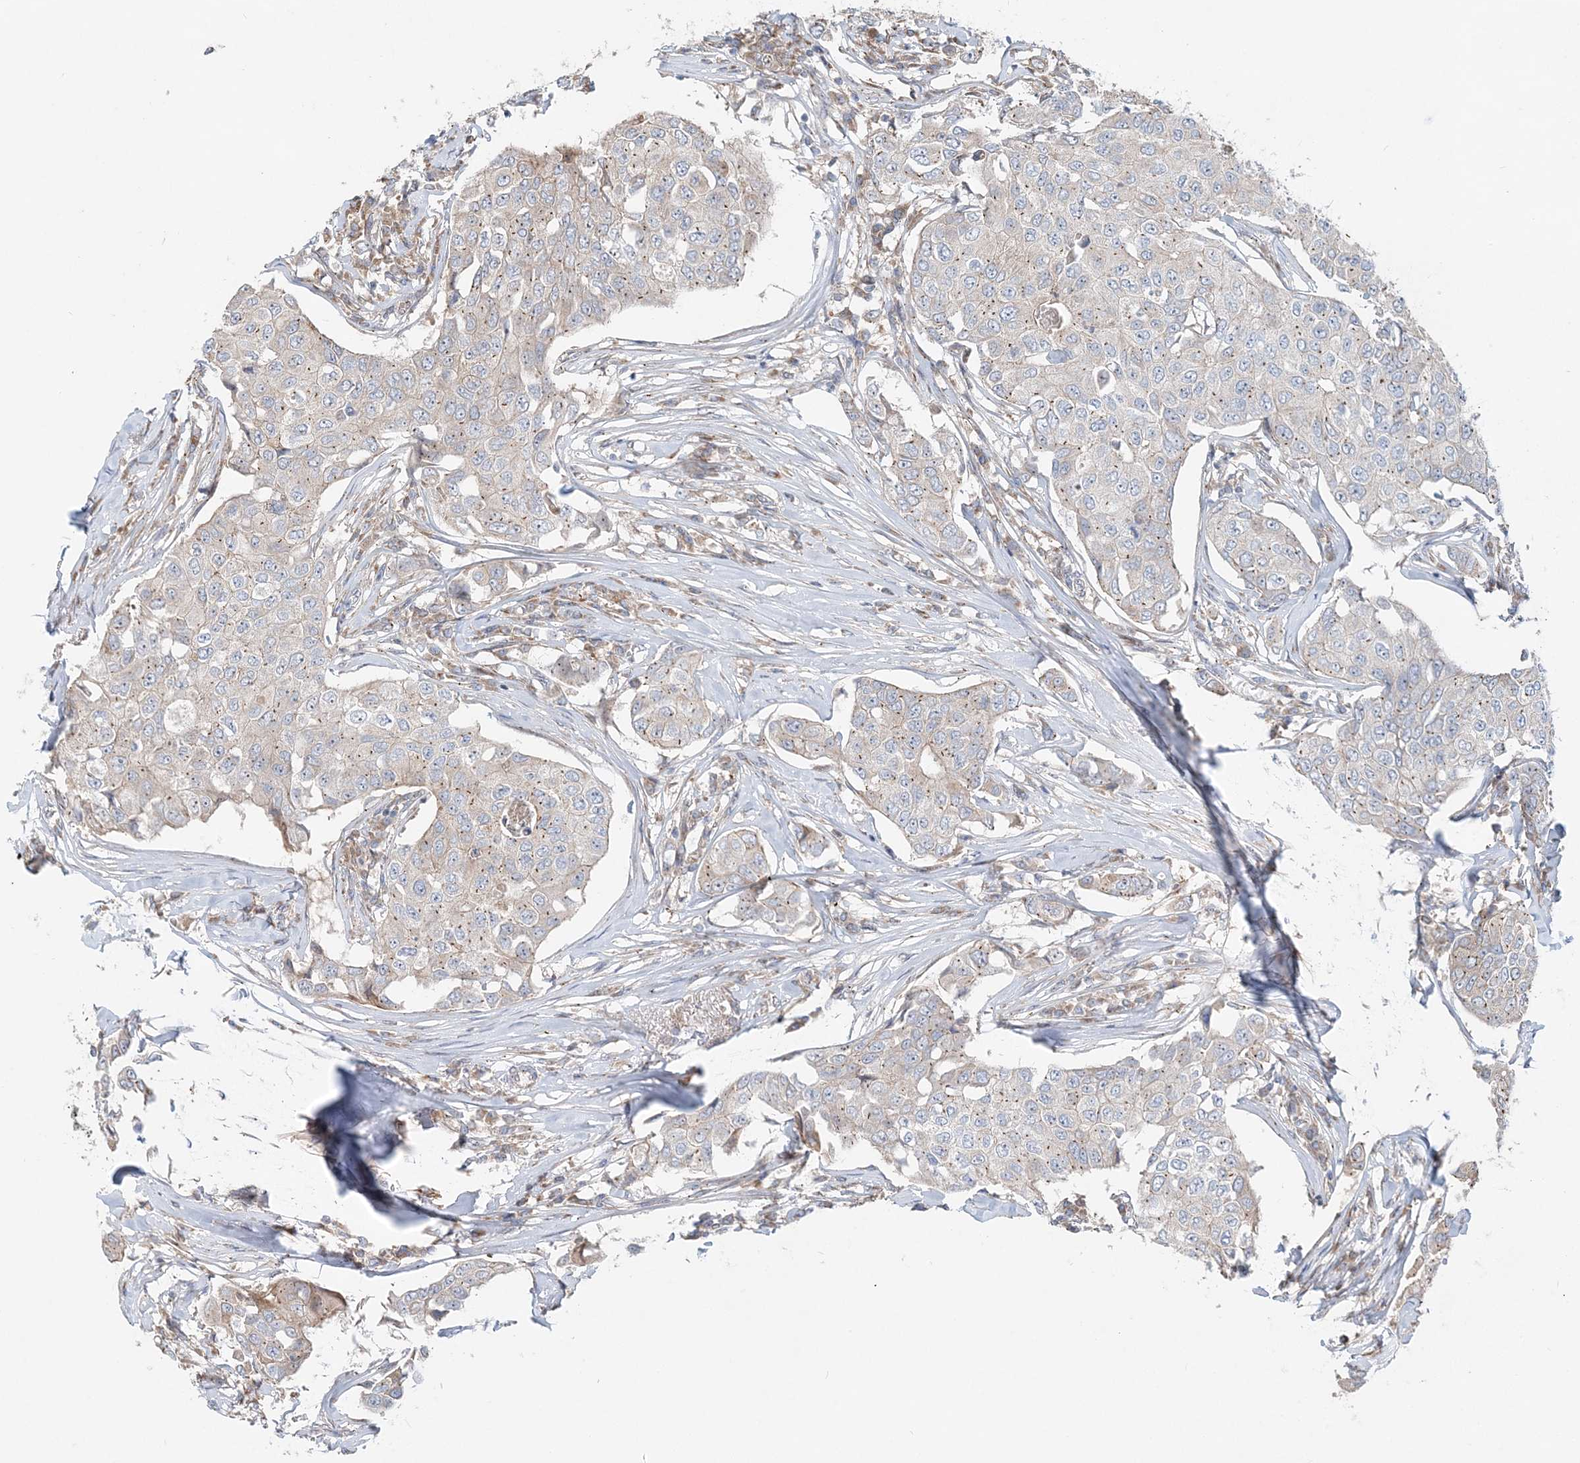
{"staining": {"intensity": "weak", "quantity": "<25%", "location": "cytoplasmic/membranous"}, "tissue": "breast cancer", "cell_type": "Tumor cells", "image_type": "cancer", "snomed": [{"axis": "morphology", "description": "Duct carcinoma"}, {"axis": "topography", "description": "Breast"}], "caption": "The micrograph displays no significant positivity in tumor cells of breast cancer.", "gene": "CXXC5", "patient": {"sex": "female", "age": 80}}